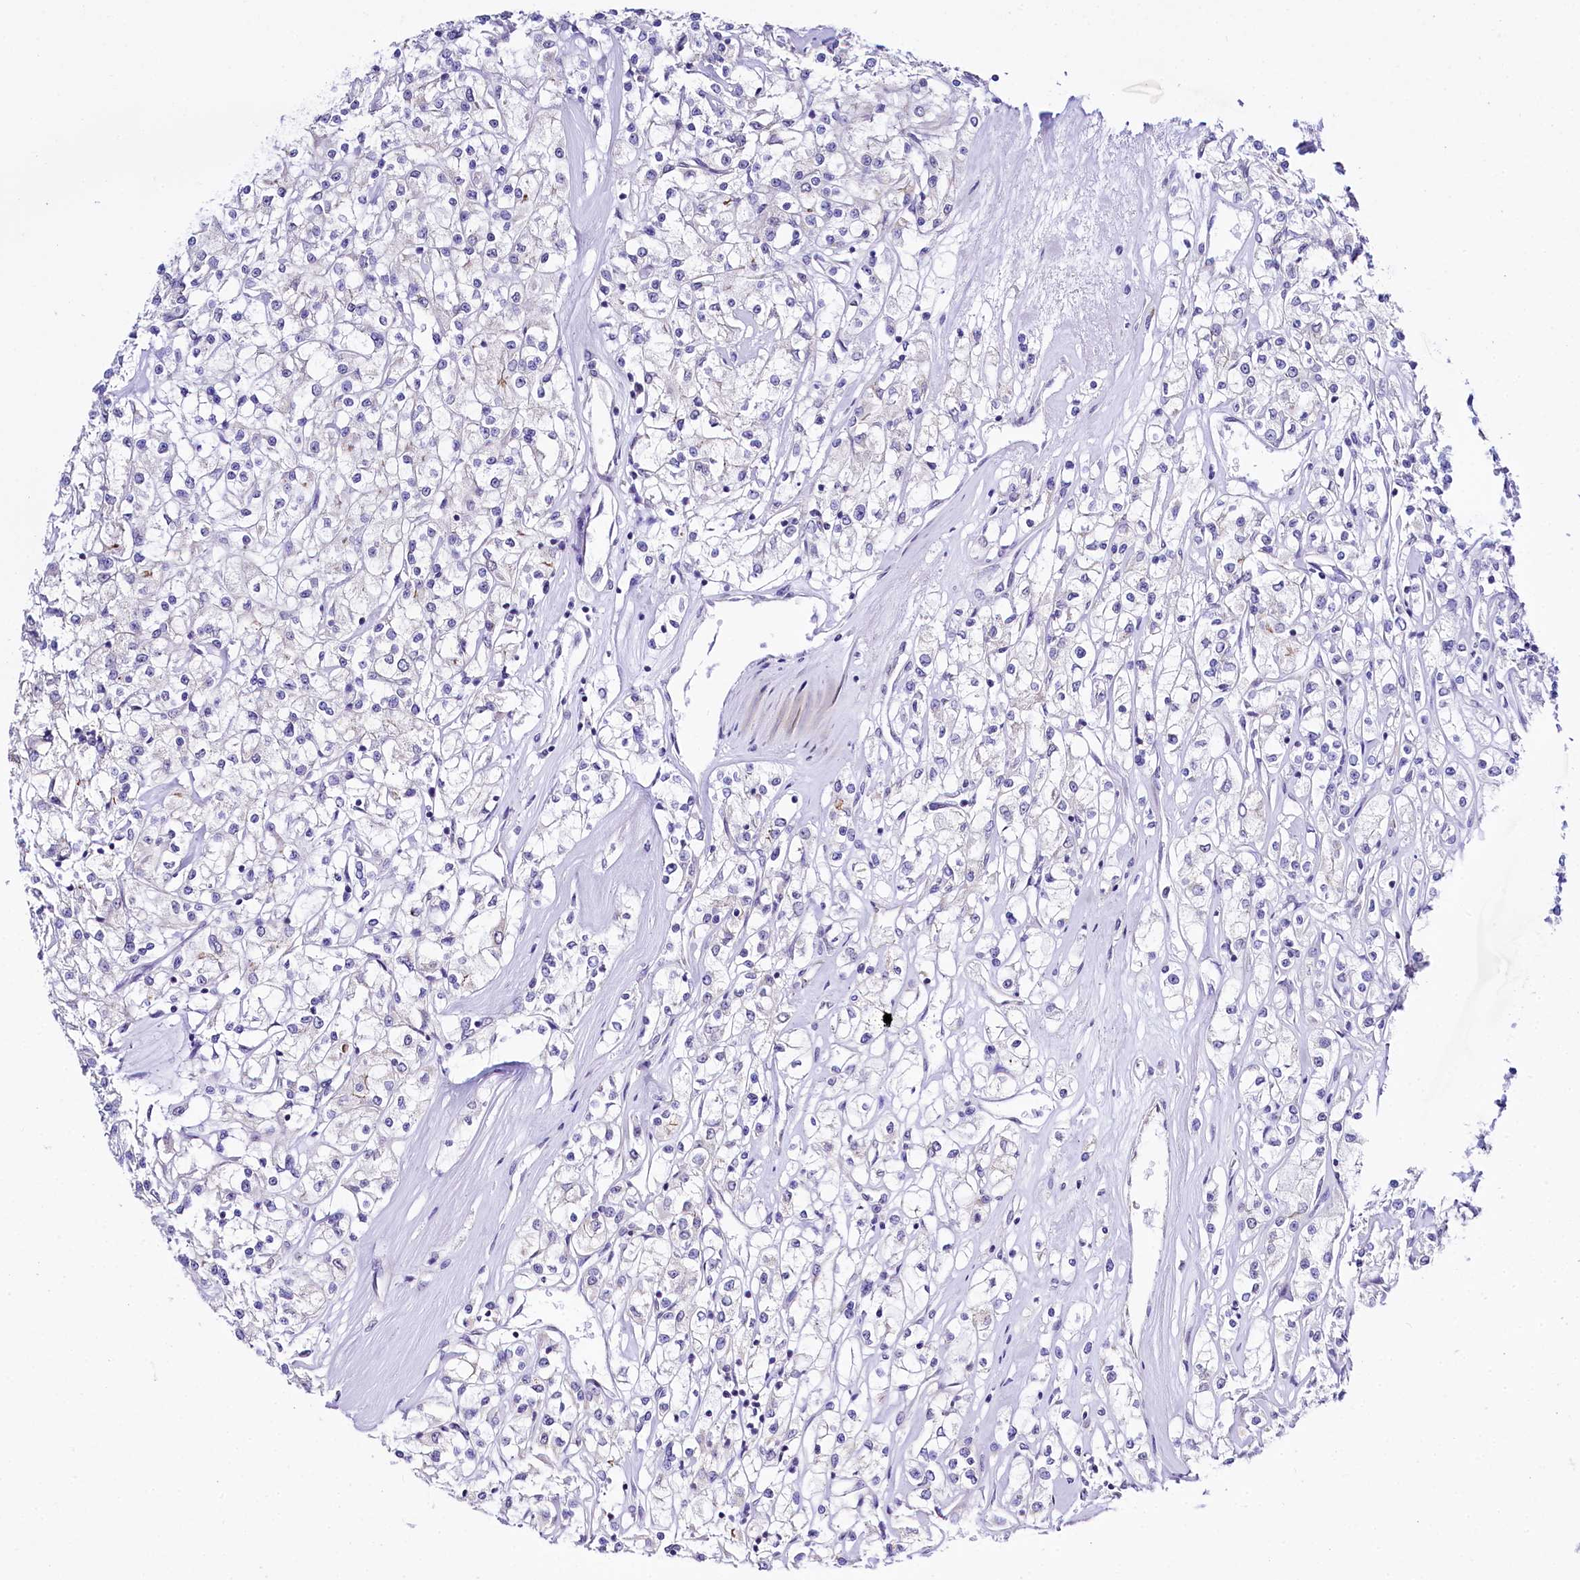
{"staining": {"intensity": "negative", "quantity": "none", "location": "none"}, "tissue": "renal cancer", "cell_type": "Tumor cells", "image_type": "cancer", "snomed": [{"axis": "morphology", "description": "Adenocarcinoma, NOS"}, {"axis": "topography", "description": "Kidney"}], "caption": "This is an immunohistochemistry (IHC) histopathology image of renal cancer (adenocarcinoma). There is no staining in tumor cells.", "gene": "SPATS2", "patient": {"sex": "female", "age": 59}}